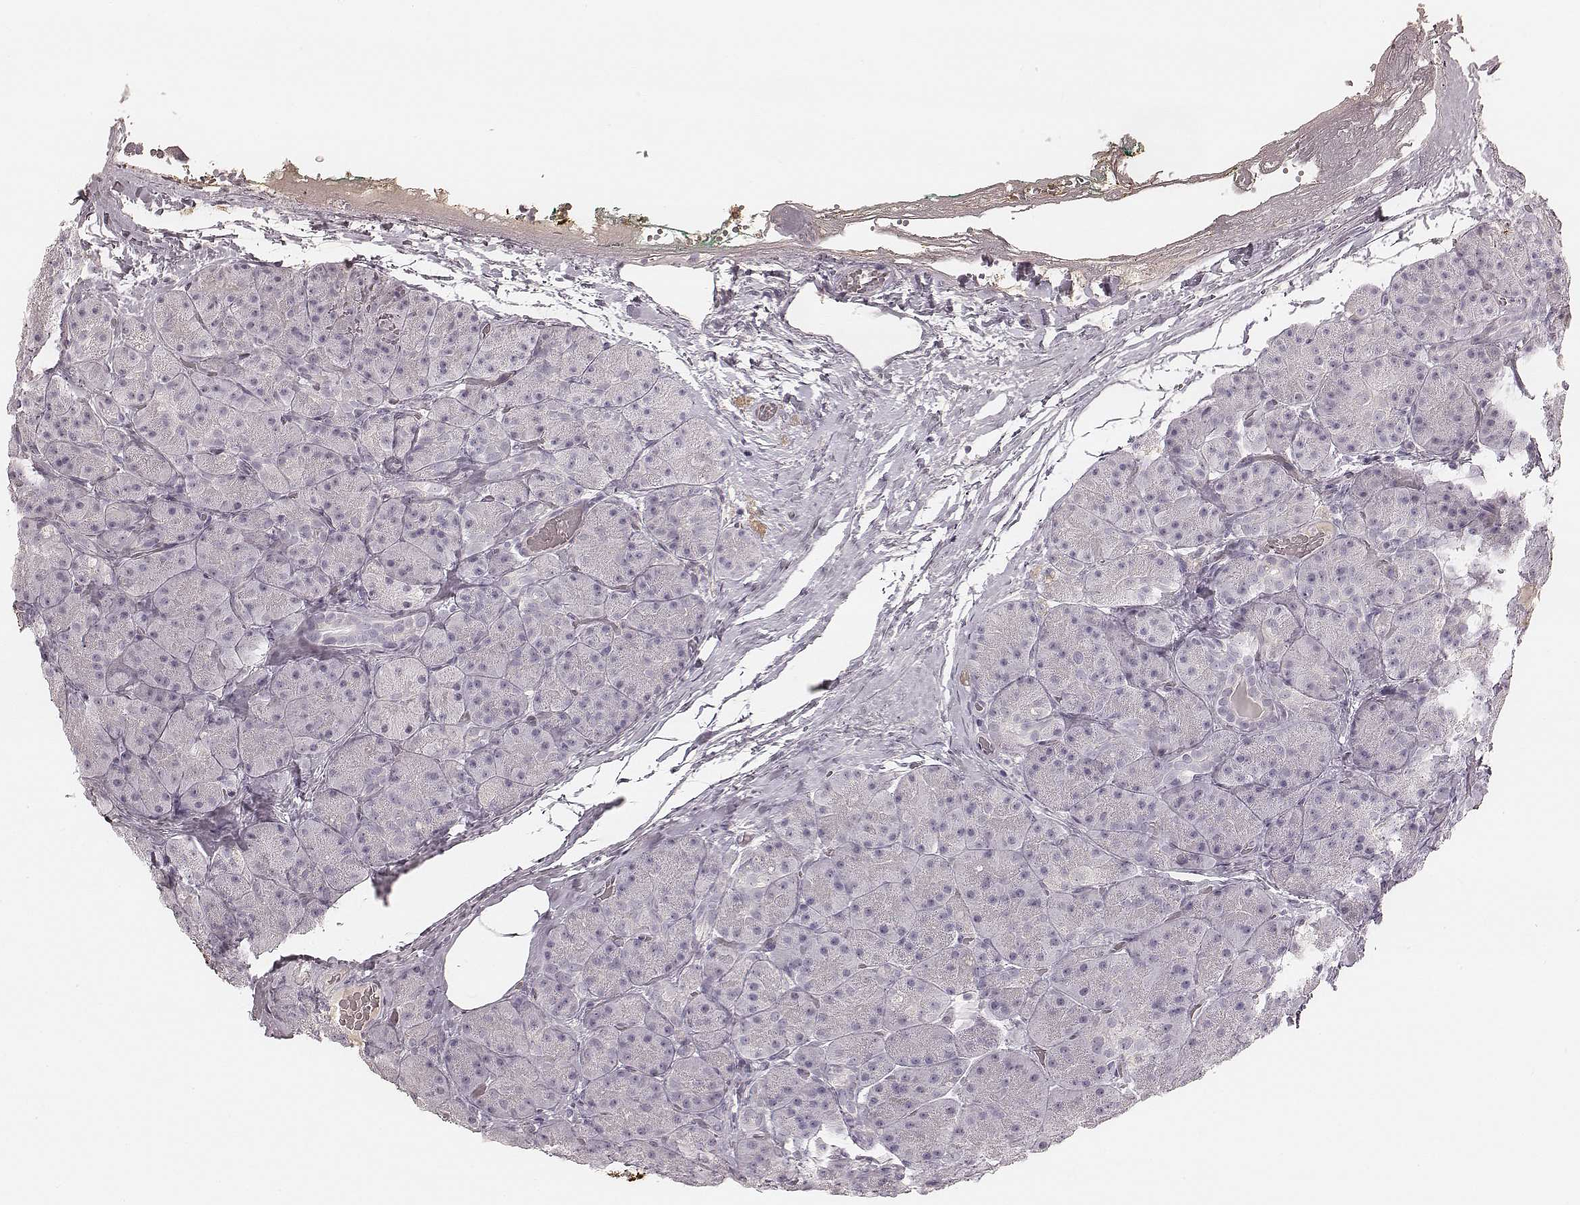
{"staining": {"intensity": "negative", "quantity": "none", "location": "none"}, "tissue": "pancreas", "cell_type": "Exocrine glandular cells", "image_type": "normal", "snomed": [{"axis": "morphology", "description": "Normal tissue, NOS"}, {"axis": "topography", "description": "Pancreas"}], "caption": "High power microscopy histopathology image of an IHC micrograph of normal pancreas, revealing no significant positivity in exocrine glandular cells.", "gene": "SMIM24", "patient": {"sex": "male", "age": 57}}